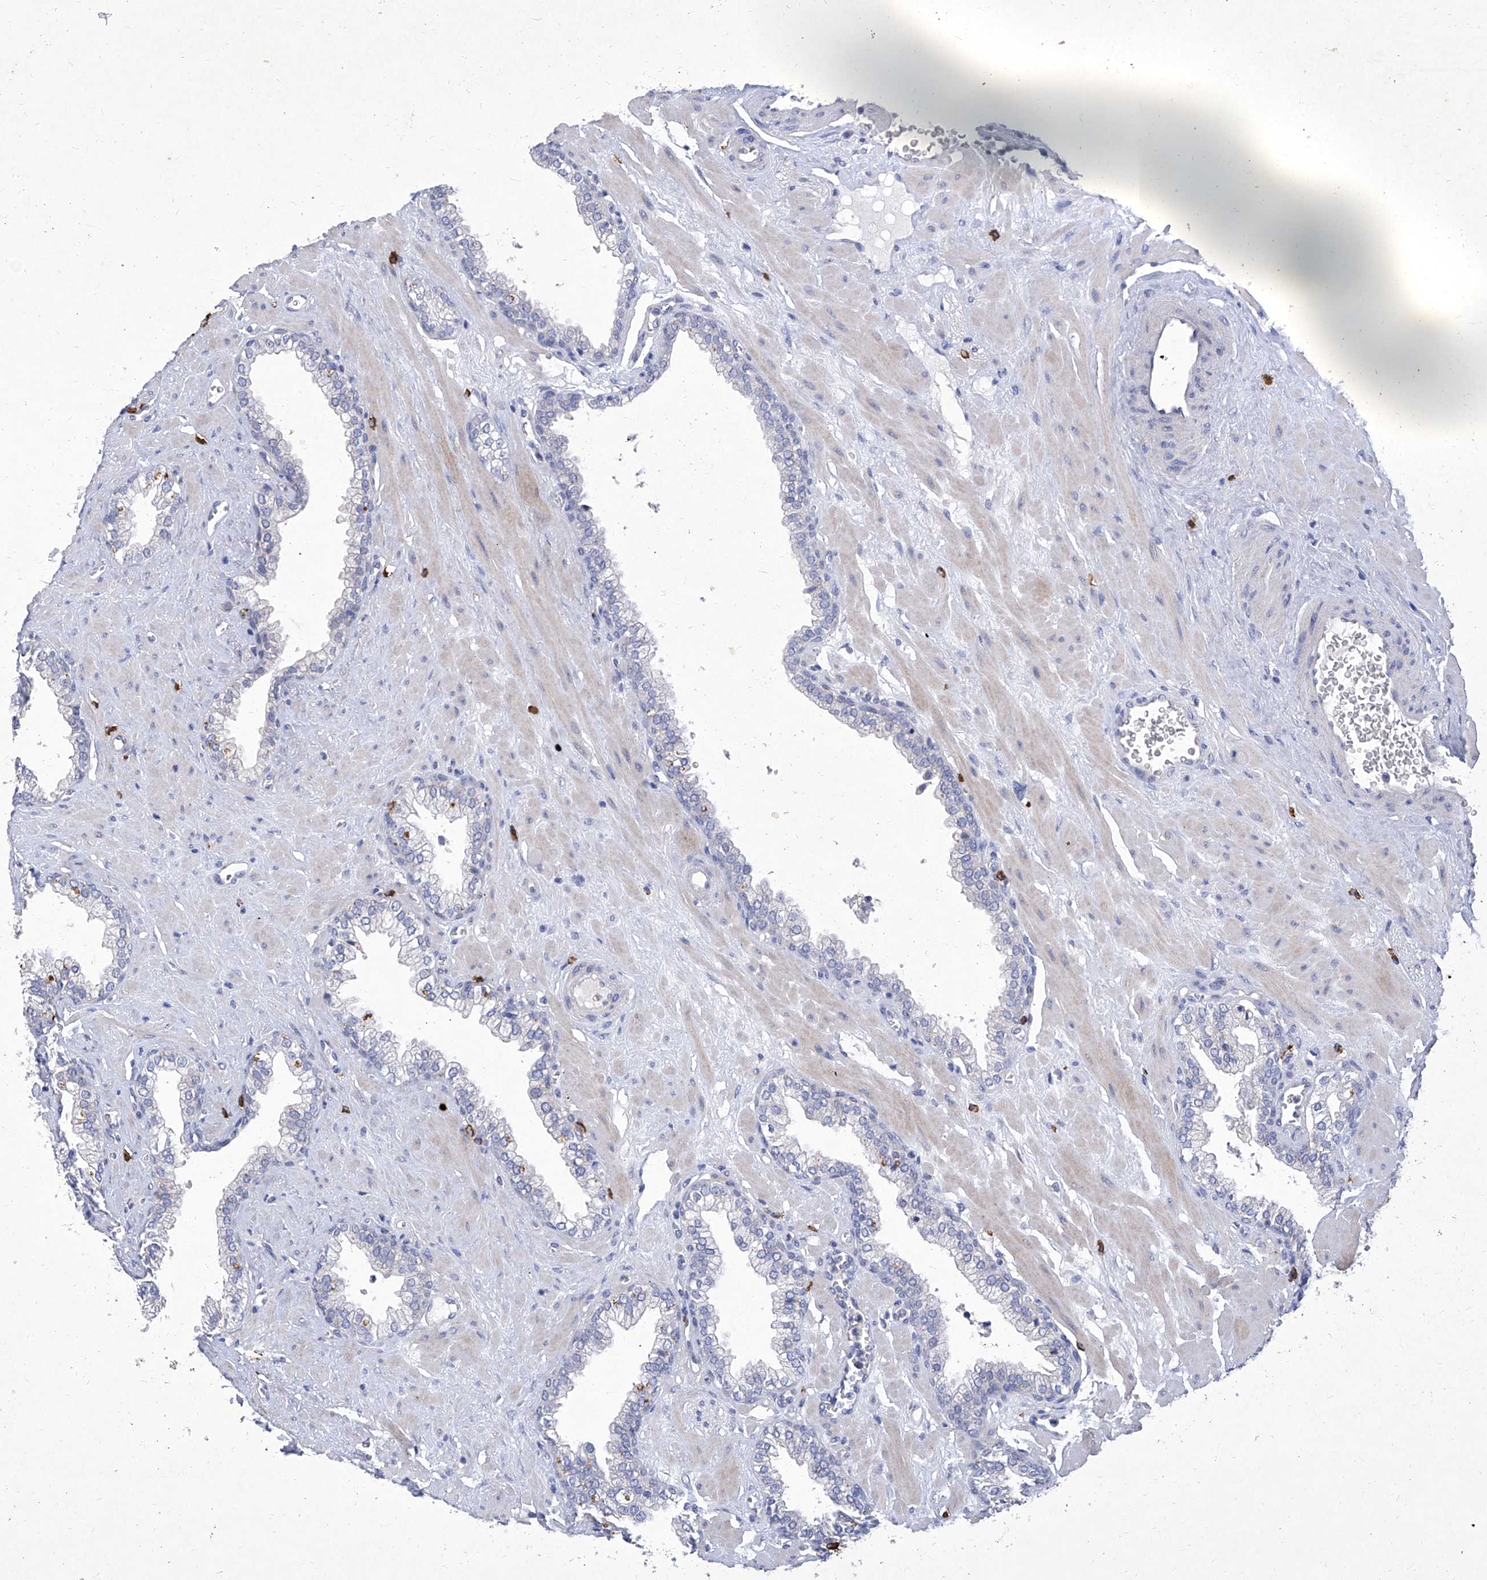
{"staining": {"intensity": "negative", "quantity": "none", "location": "none"}, "tissue": "prostate", "cell_type": "Glandular cells", "image_type": "normal", "snomed": [{"axis": "morphology", "description": "Normal tissue, NOS"}, {"axis": "morphology", "description": "Urothelial carcinoma, Low grade"}, {"axis": "topography", "description": "Urinary bladder"}, {"axis": "topography", "description": "Prostate"}], "caption": "Immunohistochemistry (IHC) photomicrograph of unremarkable prostate: human prostate stained with DAB demonstrates no significant protein staining in glandular cells.", "gene": "IFNL2", "patient": {"sex": "male", "age": 60}}